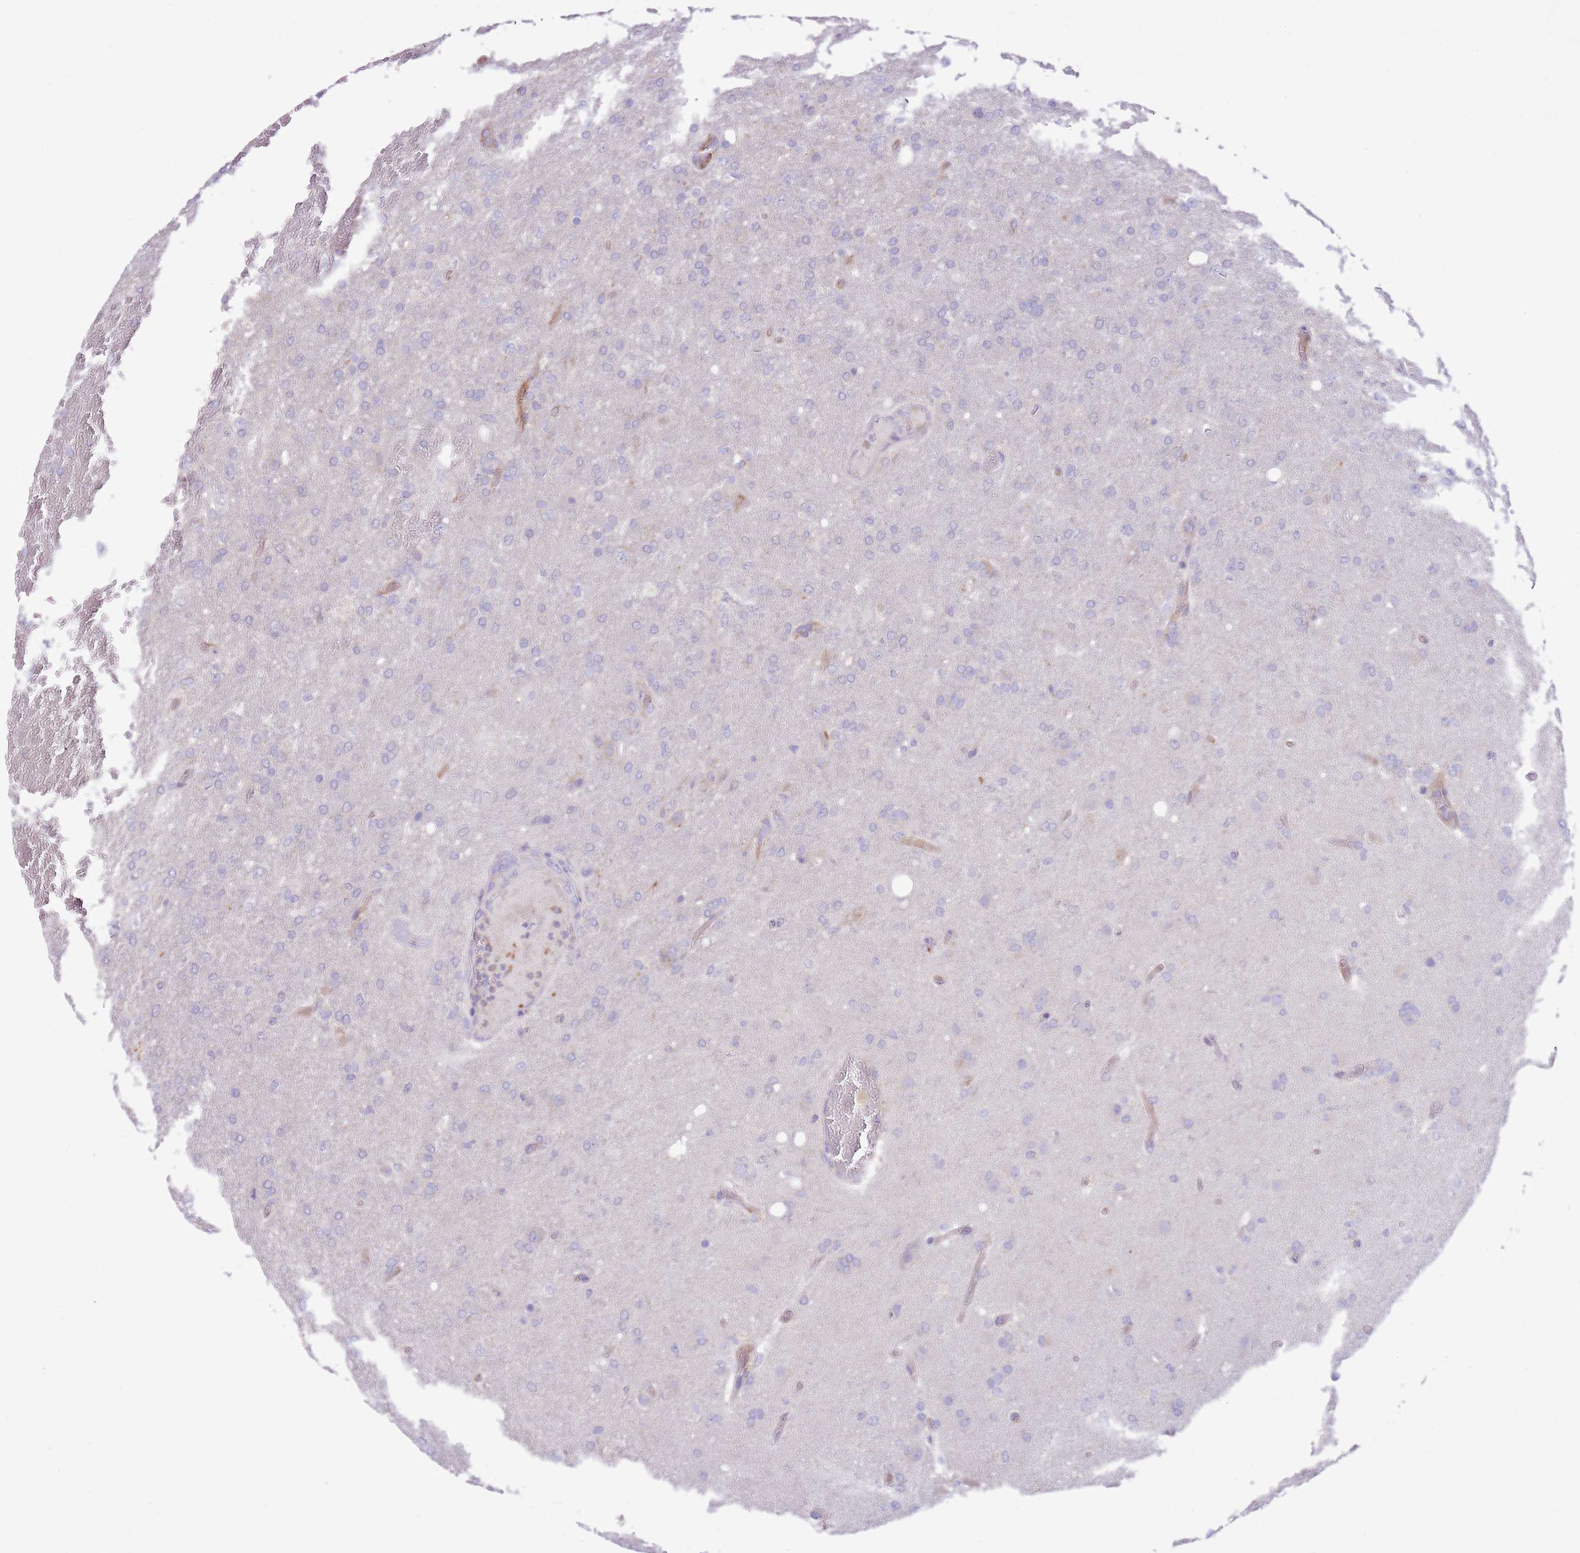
{"staining": {"intensity": "negative", "quantity": "none", "location": "none"}, "tissue": "glioma", "cell_type": "Tumor cells", "image_type": "cancer", "snomed": [{"axis": "morphology", "description": "Glioma, malignant, High grade"}, {"axis": "topography", "description": "Brain"}], "caption": "The photomicrograph exhibits no significant staining in tumor cells of glioma.", "gene": "OAZ2", "patient": {"sex": "female", "age": 74}}